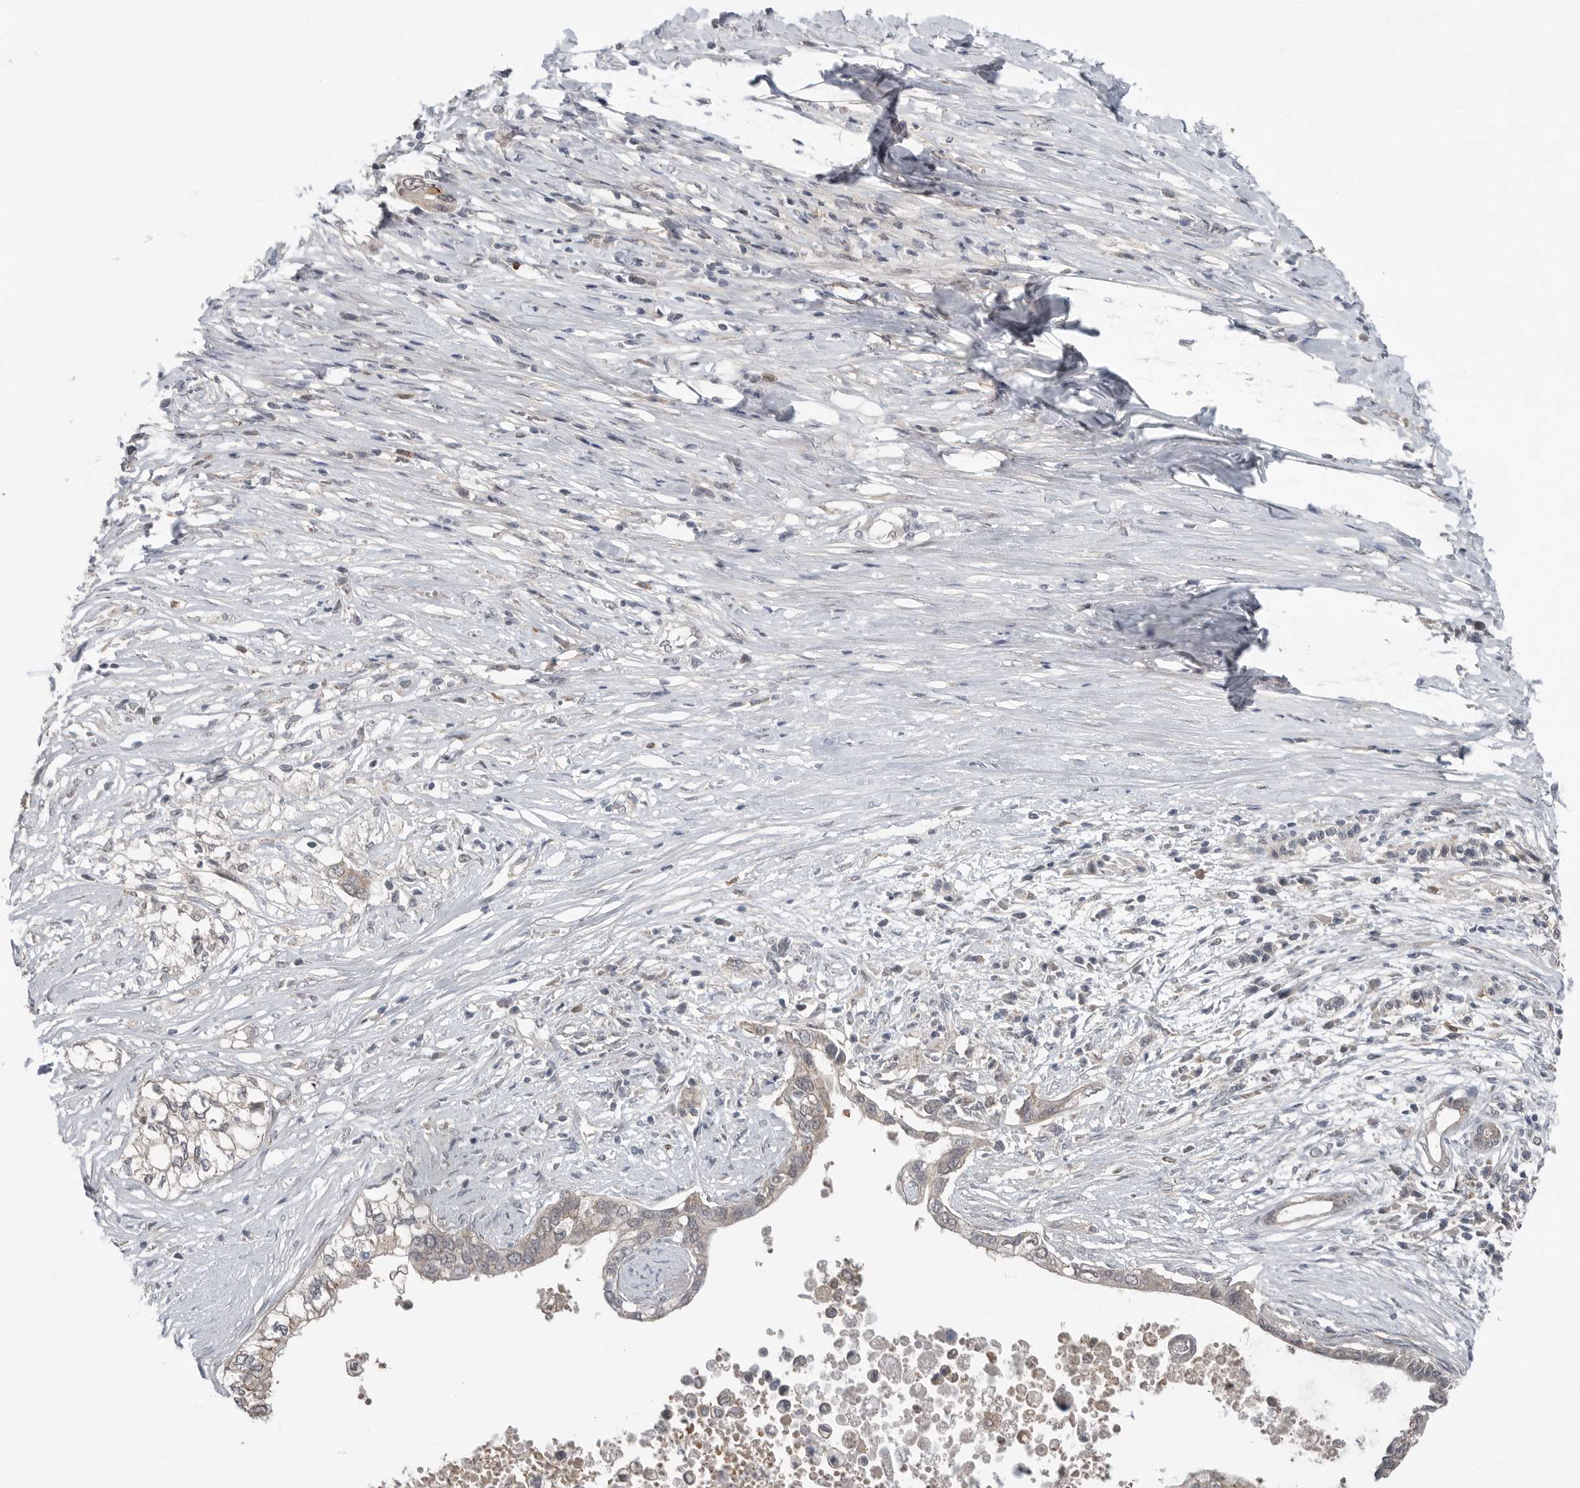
{"staining": {"intensity": "weak", "quantity": "<25%", "location": "cytoplasmic/membranous"}, "tissue": "pancreatic cancer", "cell_type": "Tumor cells", "image_type": "cancer", "snomed": [{"axis": "morphology", "description": "Normal tissue, NOS"}, {"axis": "morphology", "description": "Adenocarcinoma, NOS"}, {"axis": "topography", "description": "Pancreas"}, {"axis": "topography", "description": "Peripheral nerve tissue"}], "caption": "A photomicrograph of human adenocarcinoma (pancreatic) is negative for staining in tumor cells.", "gene": "SCP2", "patient": {"sex": "male", "age": 59}}